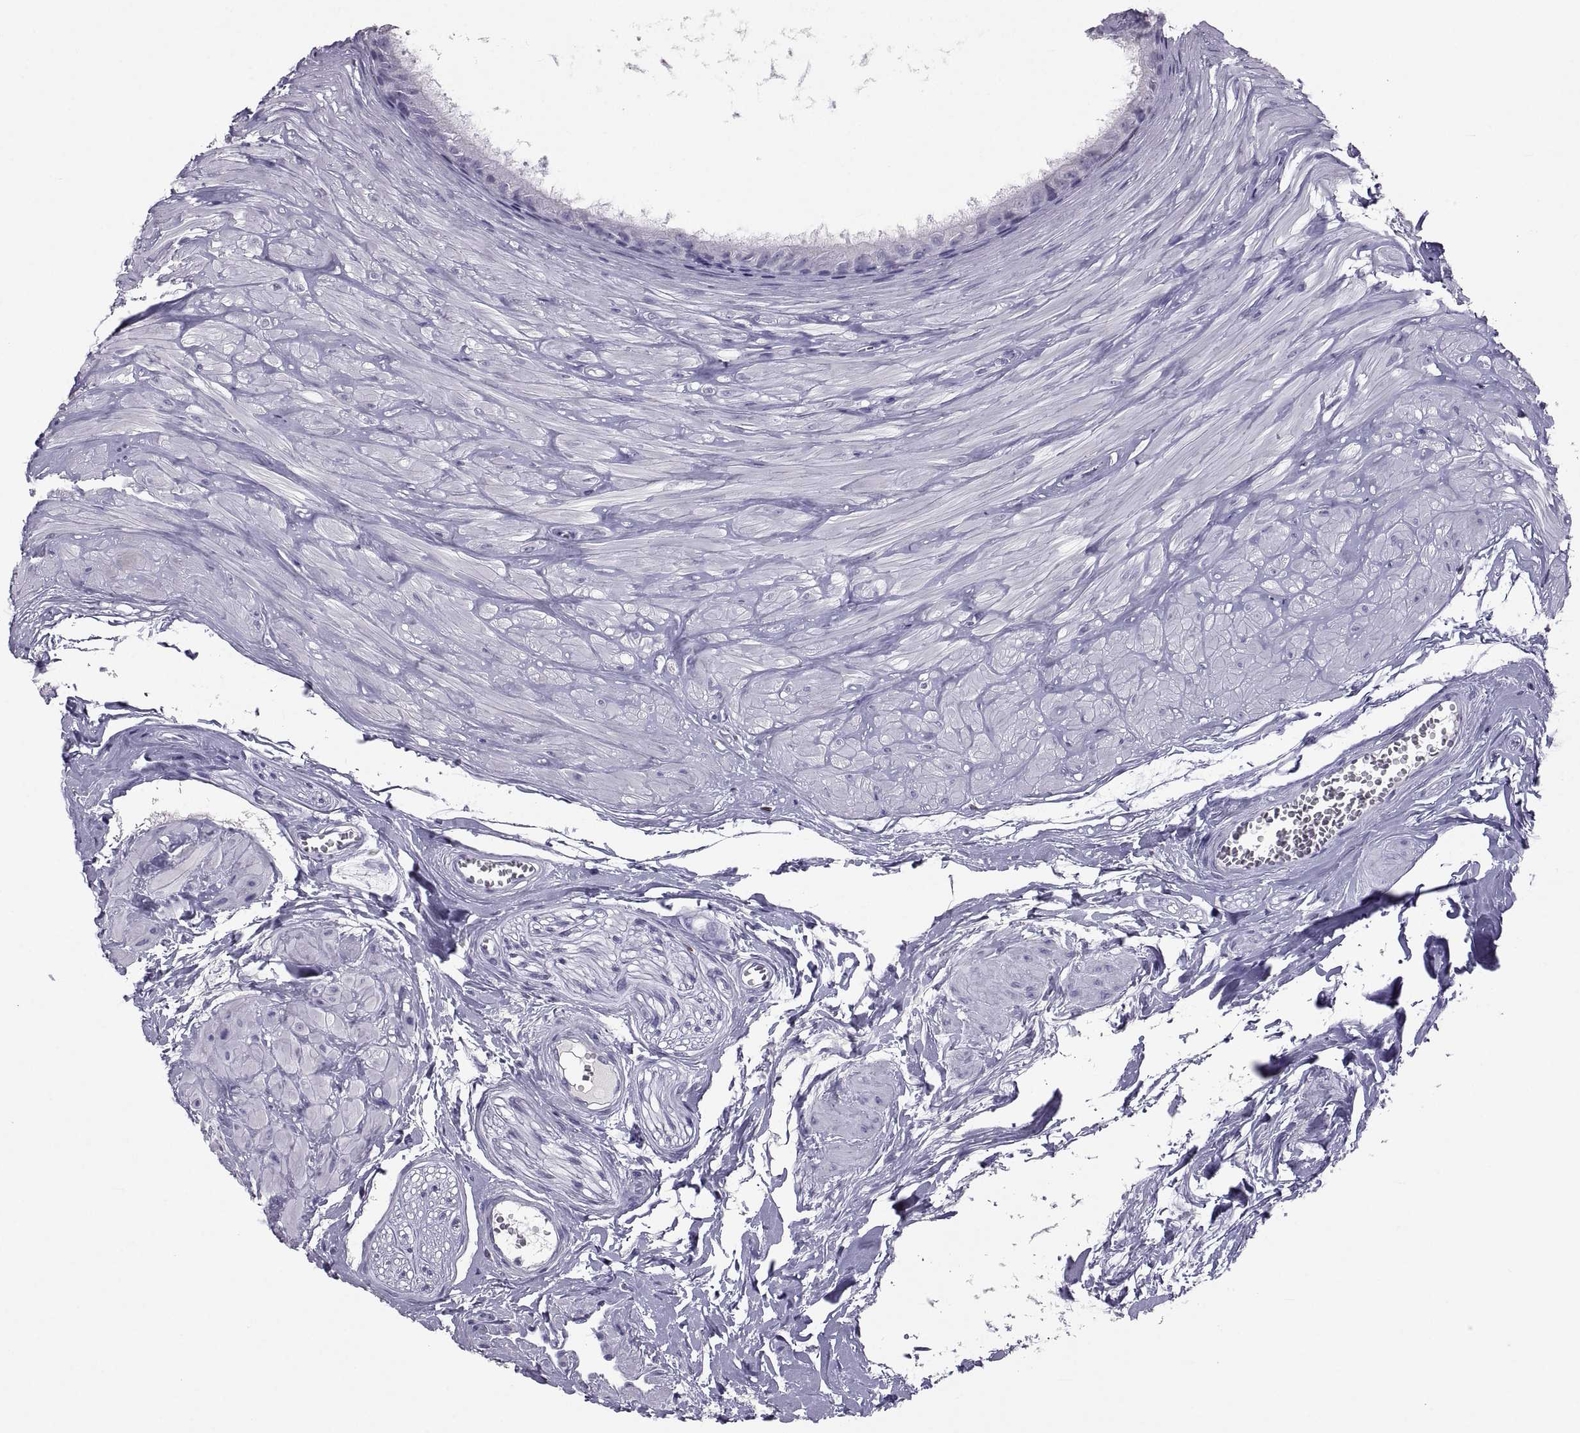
{"staining": {"intensity": "negative", "quantity": "none", "location": "none"}, "tissue": "epididymis", "cell_type": "Glandular cells", "image_type": "normal", "snomed": [{"axis": "morphology", "description": "Normal tissue, NOS"}, {"axis": "topography", "description": "Epididymis"}], "caption": "The histopathology image demonstrates no significant staining in glandular cells of epididymis. (Stains: DAB (3,3'-diaminobenzidine) IHC with hematoxylin counter stain, Microscopy: brightfield microscopy at high magnification).", "gene": "SOX21", "patient": {"sex": "male", "age": 37}}